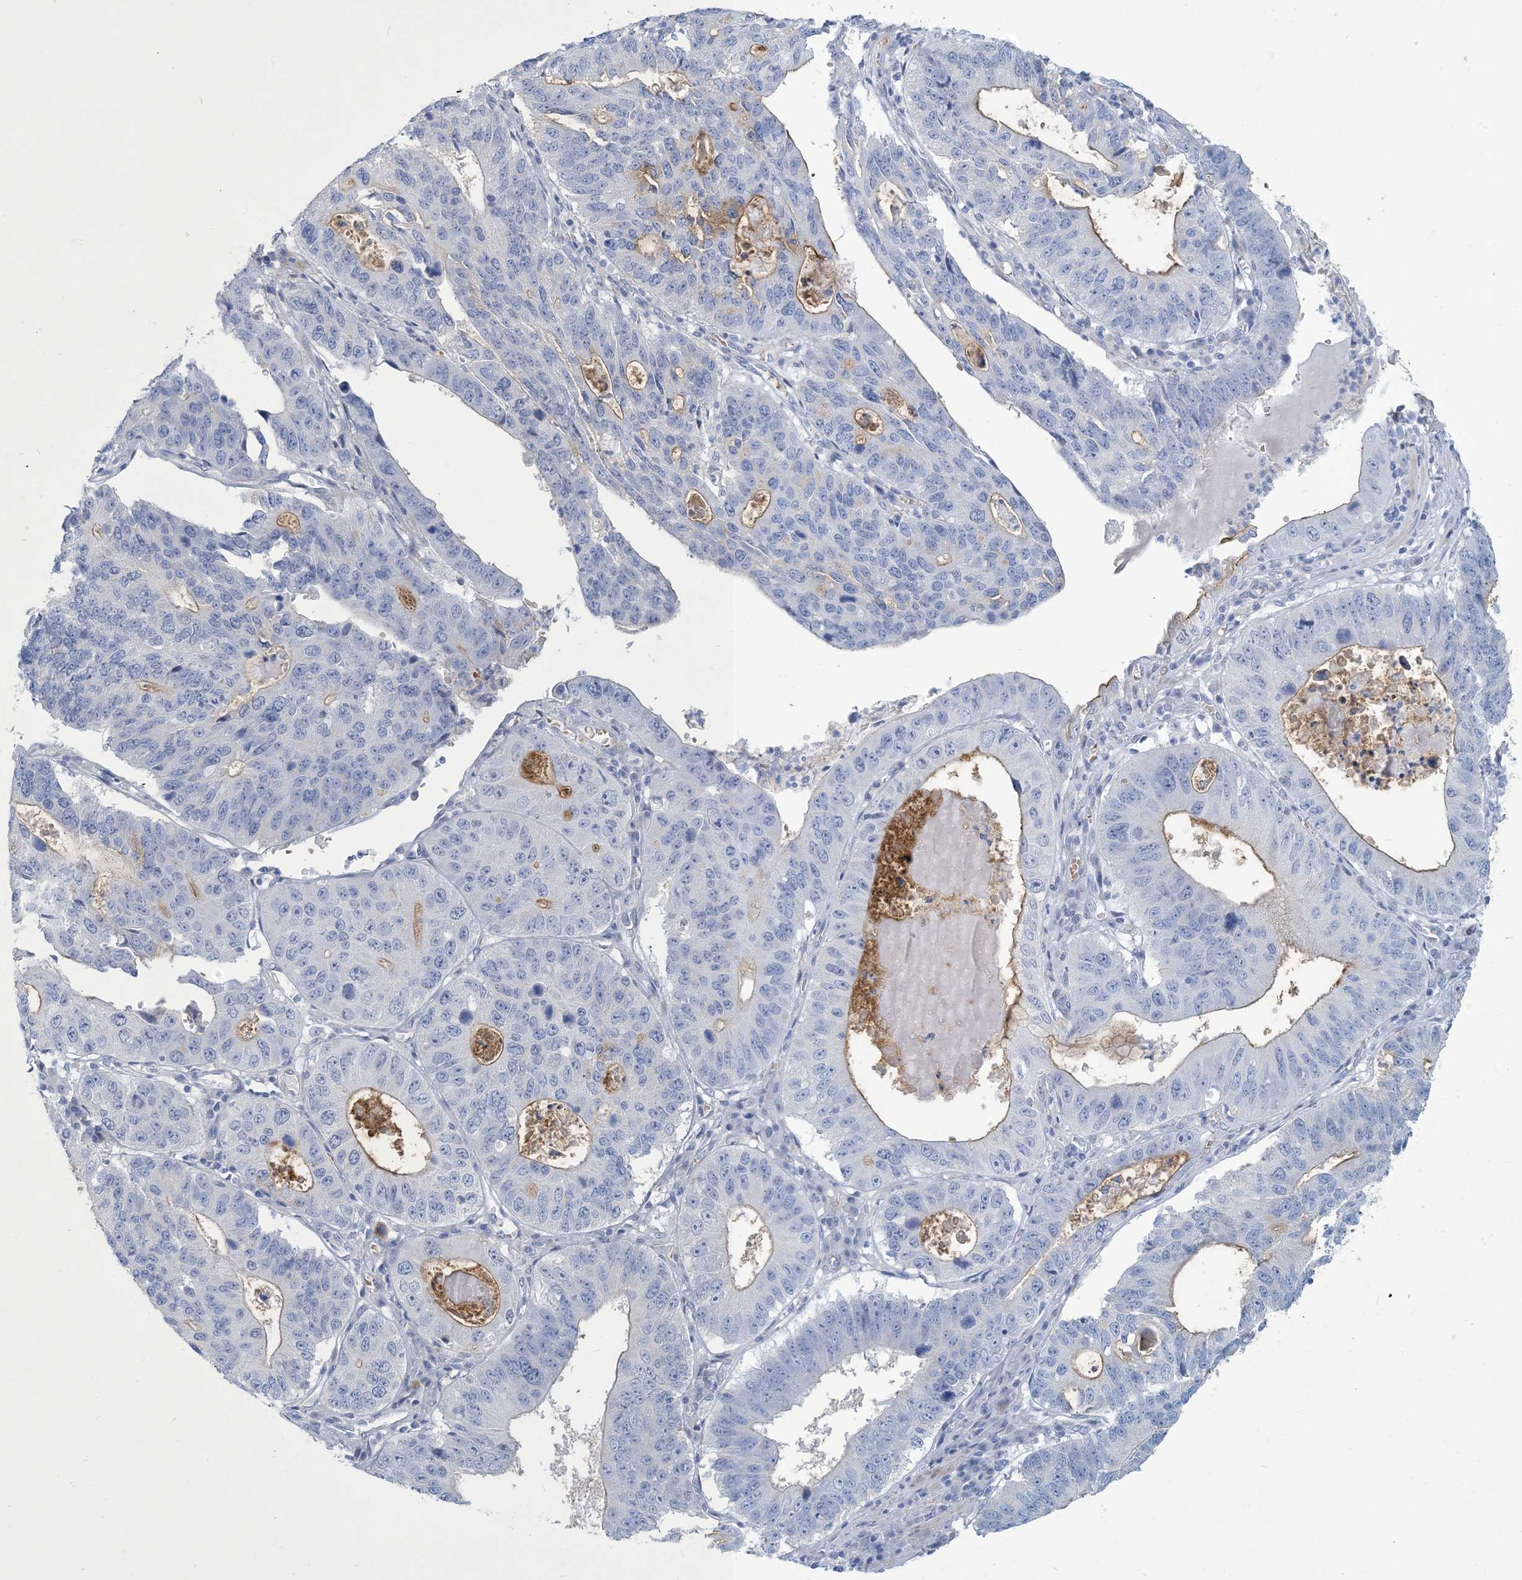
{"staining": {"intensity": "weak", "quantity": "<25%", "location": "cytoplasmic/membranous"}, "tissue": "stomach cancer", "cell_type": "Tumor cells", "image_type": "cancer", "snomed": [{"axis": "morphology", "description": "Adenocarcinoma, NOS"}, {"axis": "topography", "description": "Stomach"}], "caption": "Tumor cells are negative for protein expression in human stomach cancer.", "gene": "MOXD1", "patient": {"sex": "male", "age": 59}}